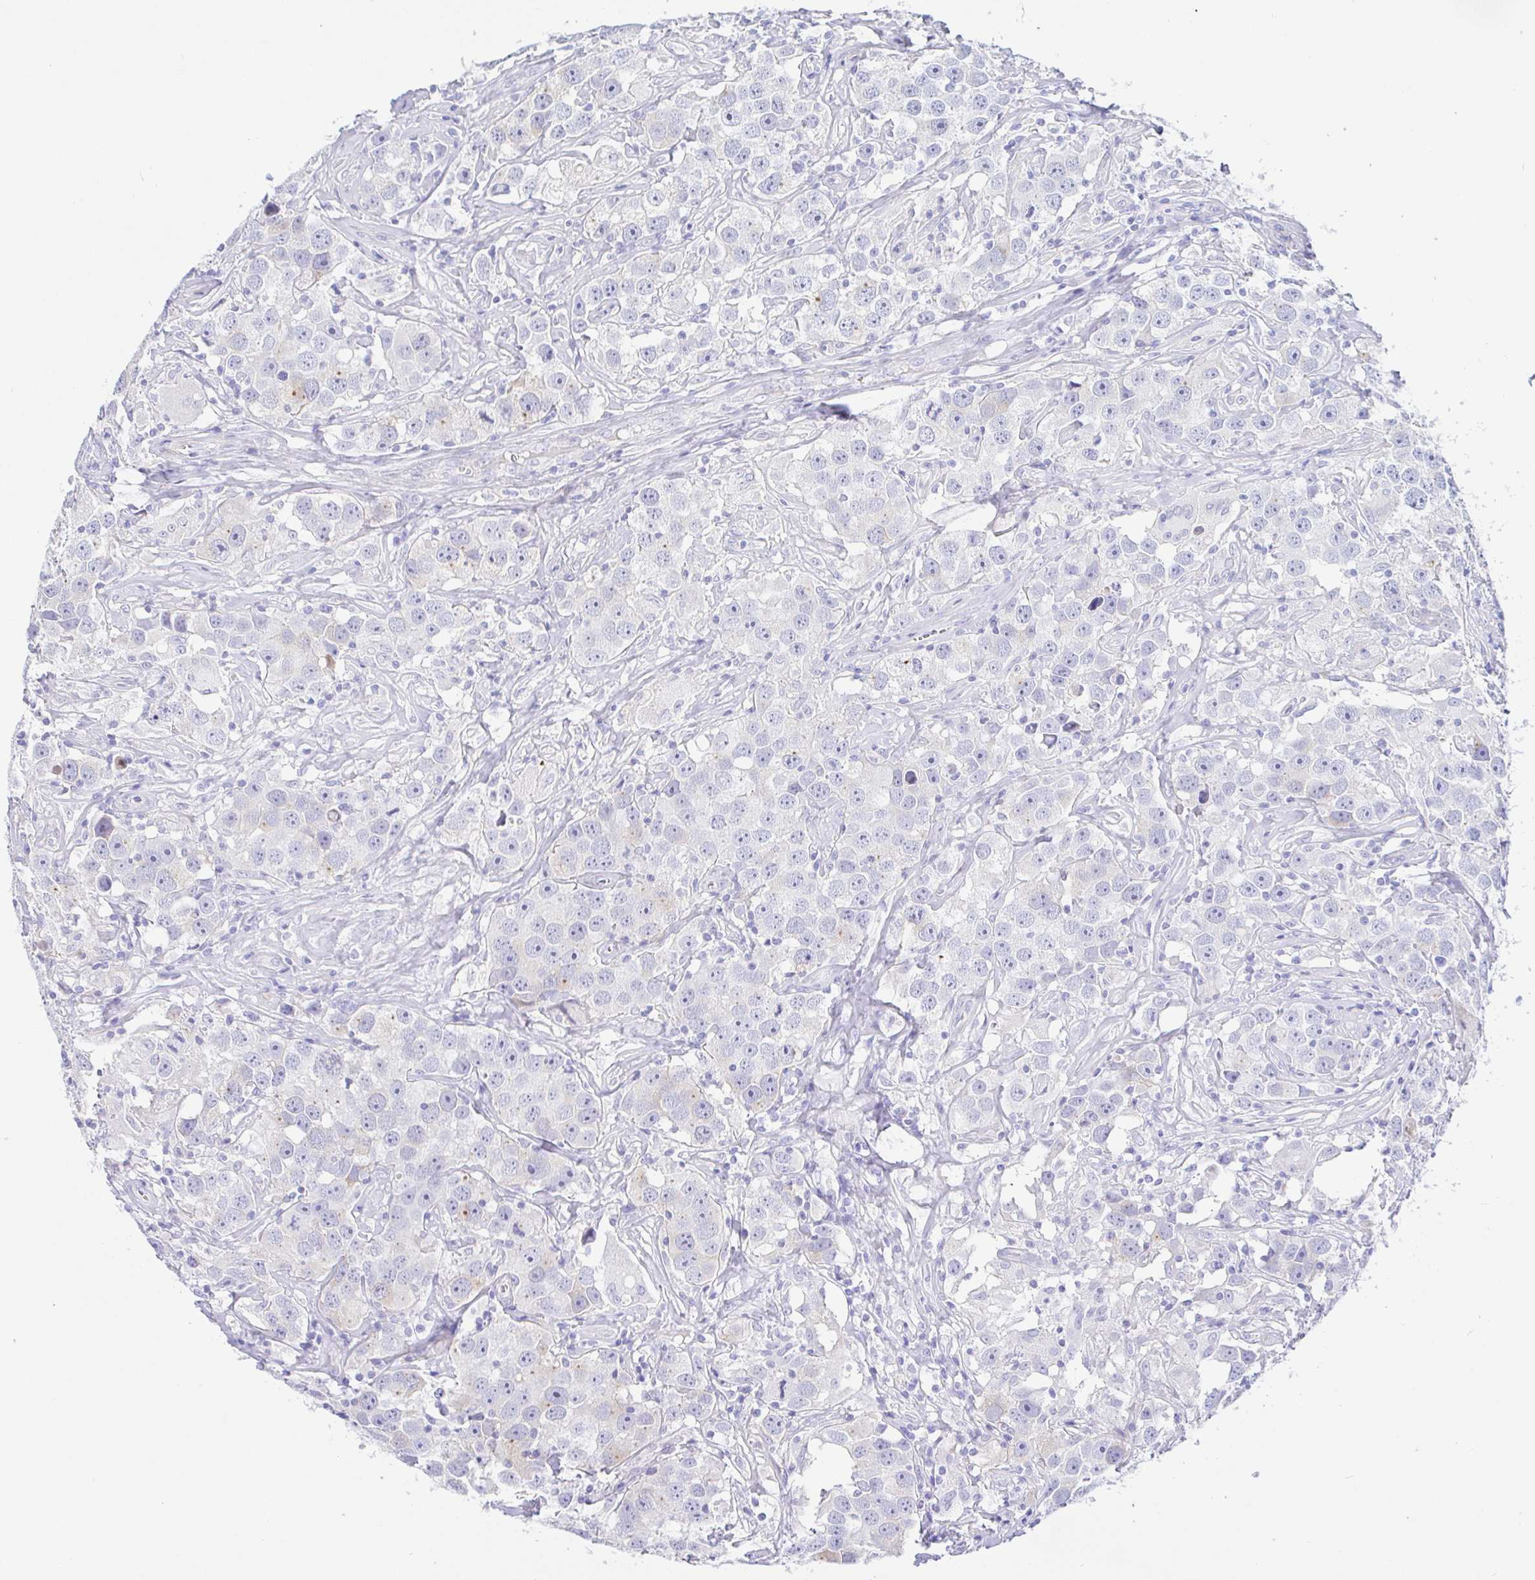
{"staining": {"intensity": "negative", "quantity": "none", "location": "none"}, "tissue": "testis cancer", "cell_type": "Tumor cells", "image_type": "cancer", "snomed": [{"axis": "morphology", "description": "Seminoma, NOS"}, {"axis": "topography", "description": "Testis"}], "caption": "Tumor cells are negative for brown protein staining in testis cancer.", "gene": "PINLYP", "patient": {"sex": "male", "age": 49}}